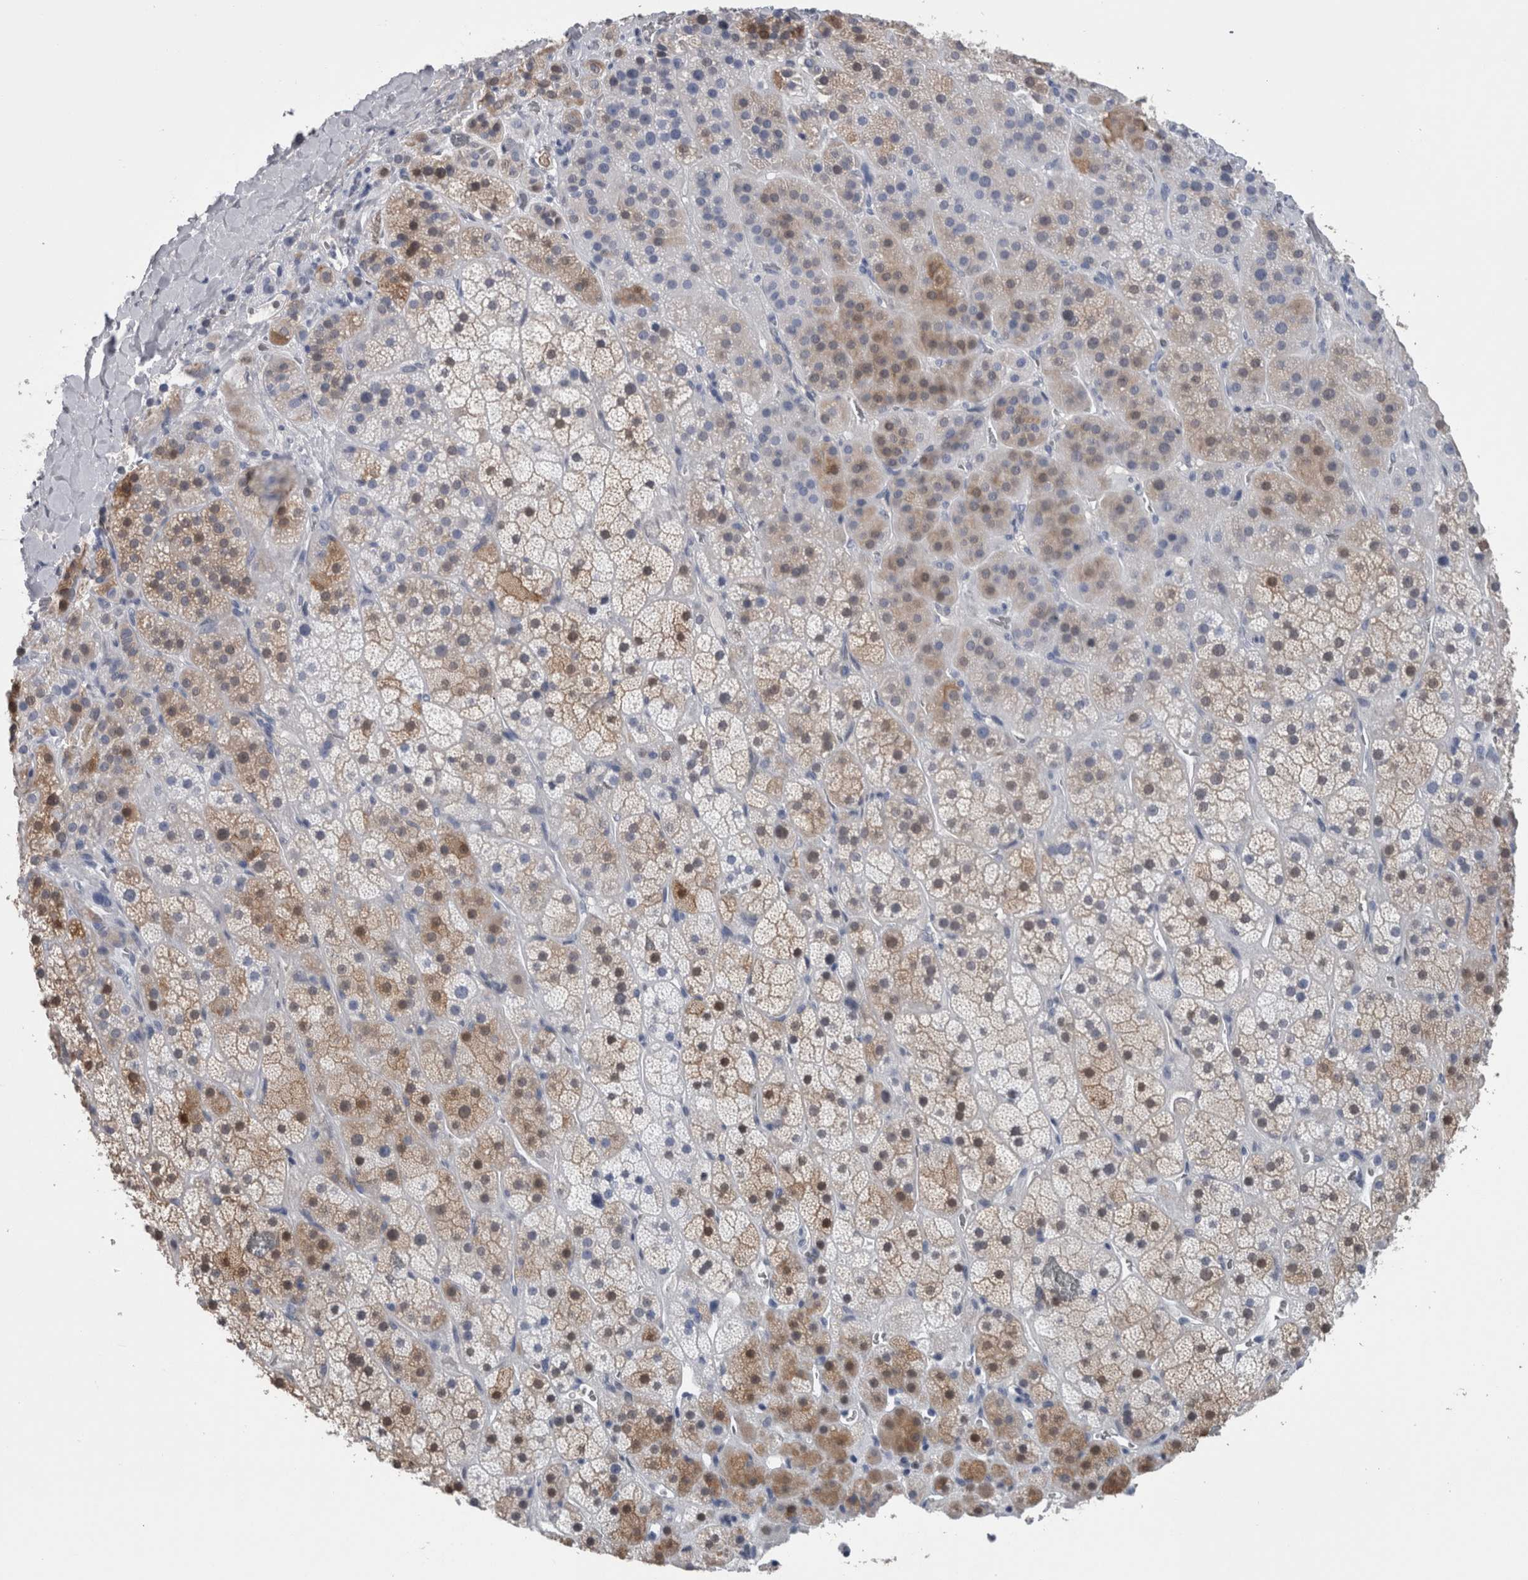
{"staining": {"intensity": "weak", "quantity": ">75%", "location": "cytoplasmic/membranous,nuclear"}, "tissue": "adrenal gland", "cell_type": "Glandular cells", "image_type": "normal", "snomed": [{"axis": "morphology", "description": "Normal tissue, NOS"}, {"axis": "topography", "description": "Adrenal gland"}], "caption": "Adrenal gland stained with a brown dye reveals weak cytoplasmic/membranous,nuclear positive staining in about >75% of glandular cells.", "gene": "CA8", "patient": {"sex": "male", "age": 57}}